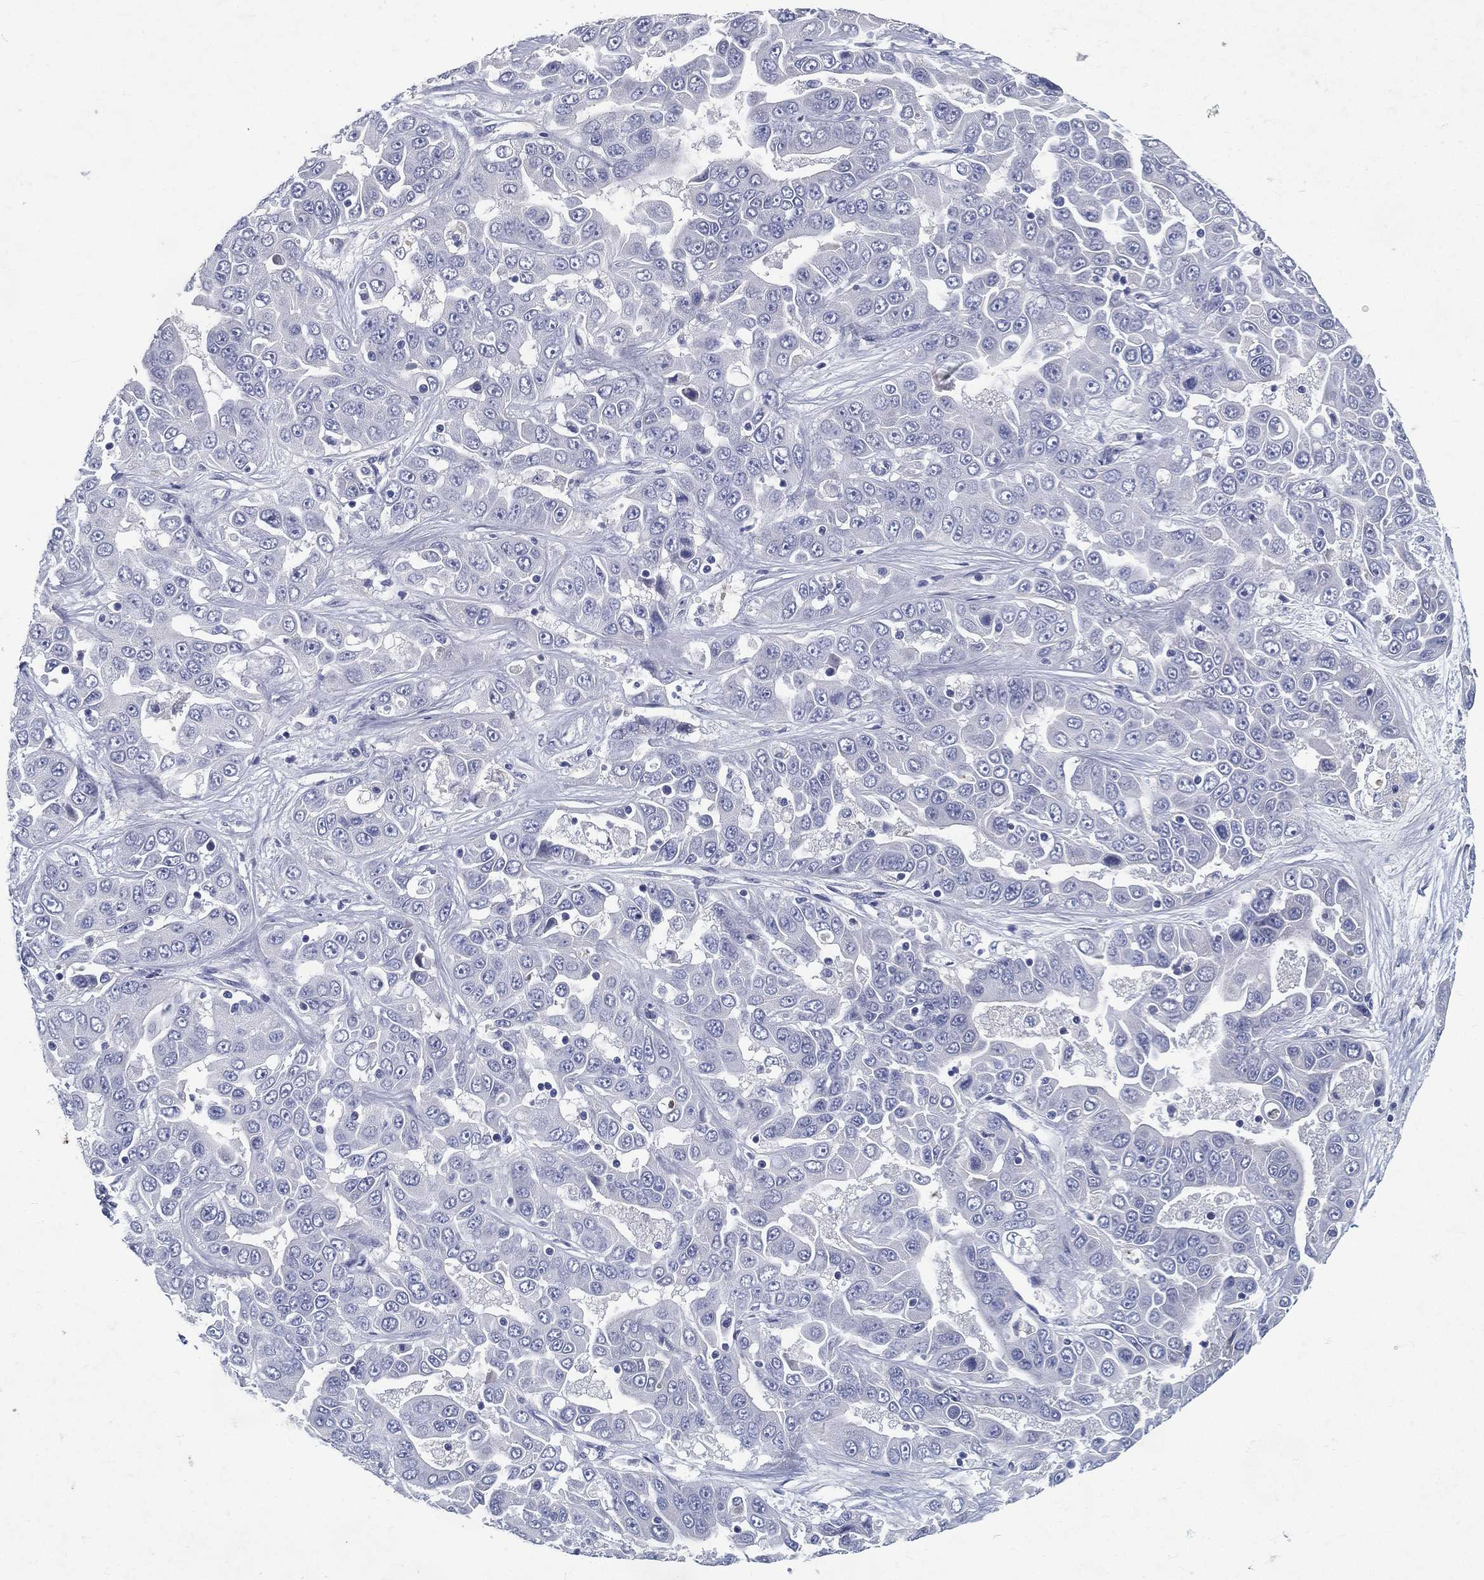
{"staining": {"intensity": "negative", "quantity": "none", "location": "none"}, "tissue": "liver cancer", "cell_type": "Tumor cells", "image_type": "cancer", "snomed": [{"axis": "morphology", "description": "Cholangiocarcinoma"}, {"axis": "topography", "description": "Liver"}], "caption": "This is an IHC histopathology image of human liver cholangiocarcinoma. There is no staining in tumor cells.", "gene": "RGS13", "patient": {"sex": "female", "age": 52}}